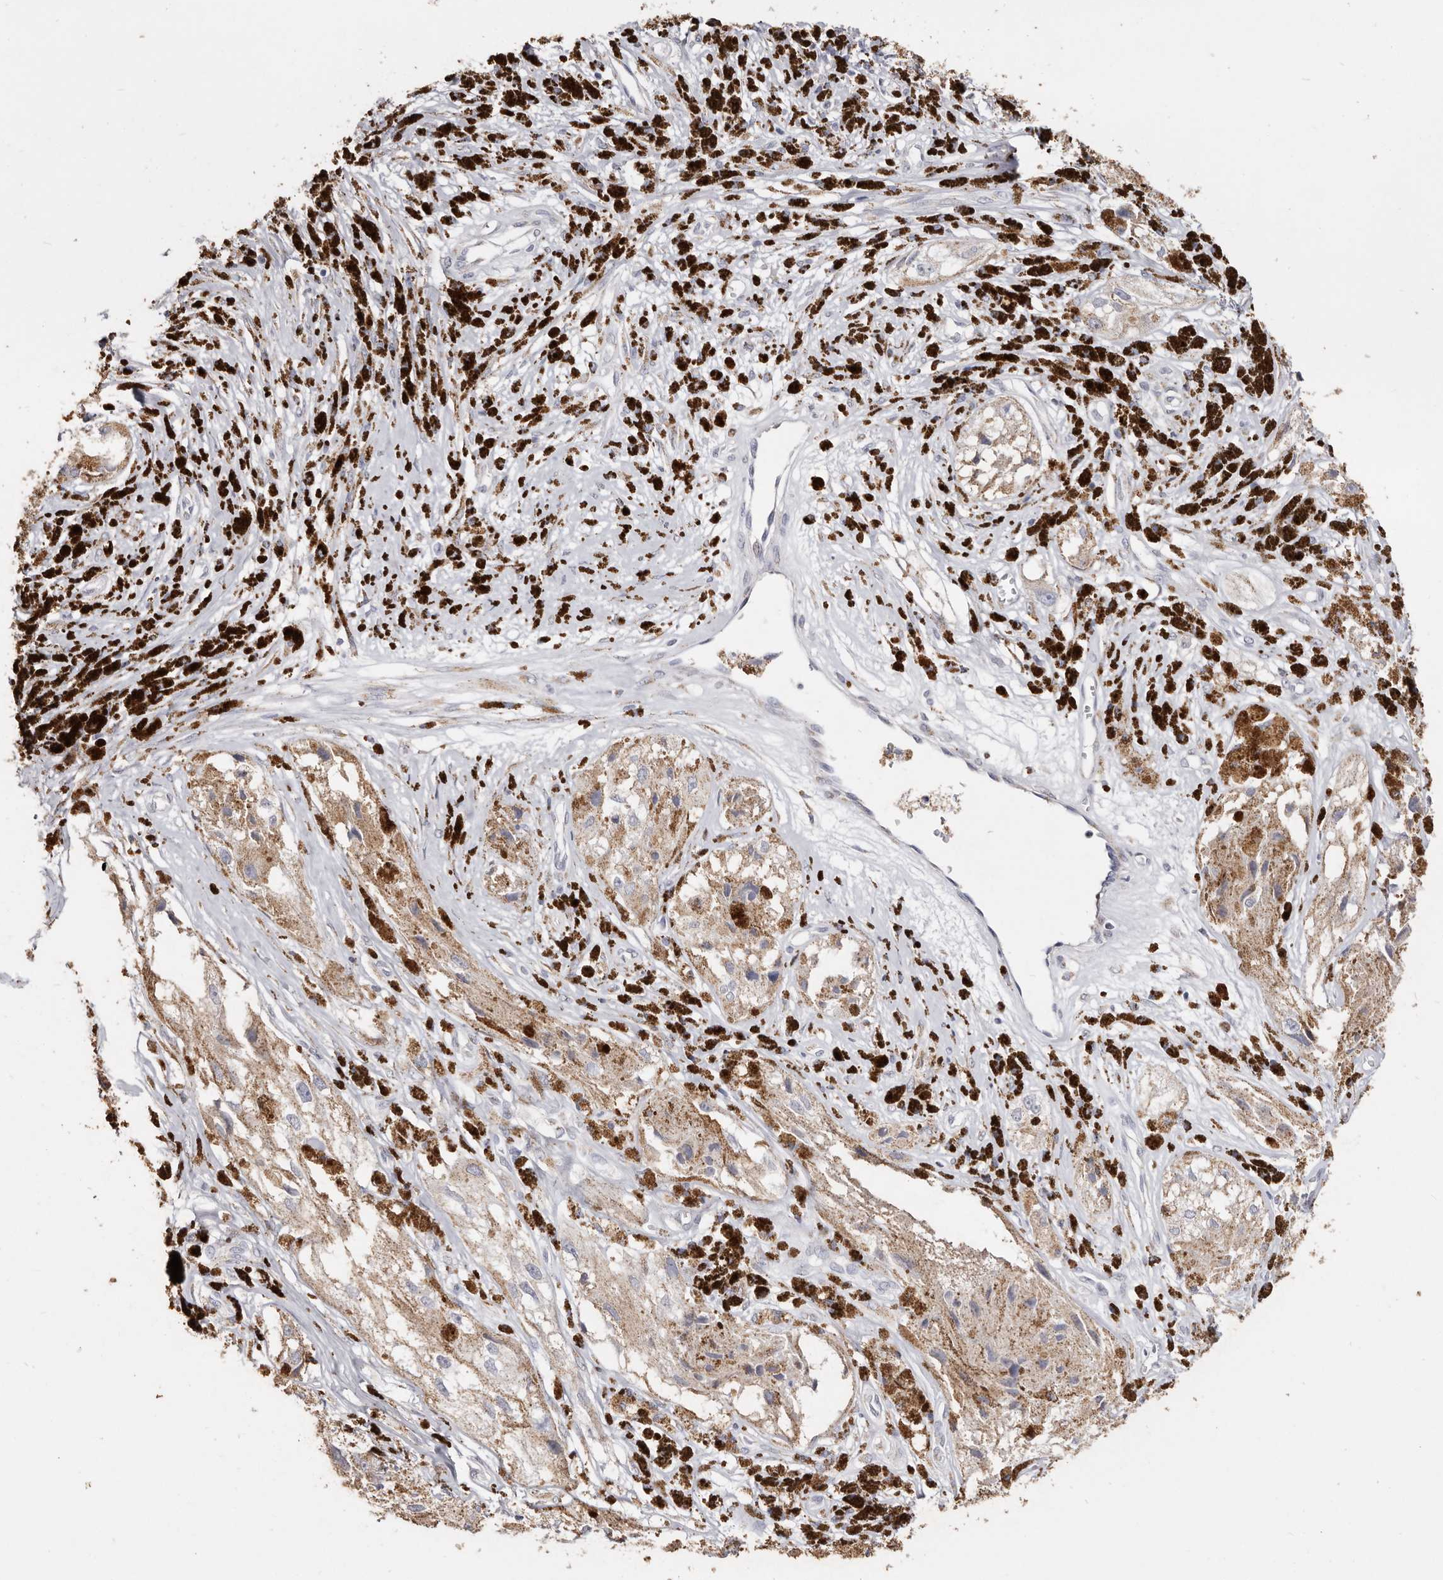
{"staining": {"intensity": "moderate", "quantity": ">75%", "location": "cytoplasmic/membranous"}, "tissue": "melanoma", "cell_type": "Tumor cells", "image_type": "cancer", "snomed": [{"axis": "morphology", "description": "Malignant melanoma, NOS"}, {"axis": "topography", "description": "Skin"}], "caption": "Immunohistochemistry of melanoma displays medium levels of moderate cytoplasmic/membranous expression in about >75% of tumor cells.", "gene": "LGALS7B", "patient": {"sex": "male", "age": 88}}